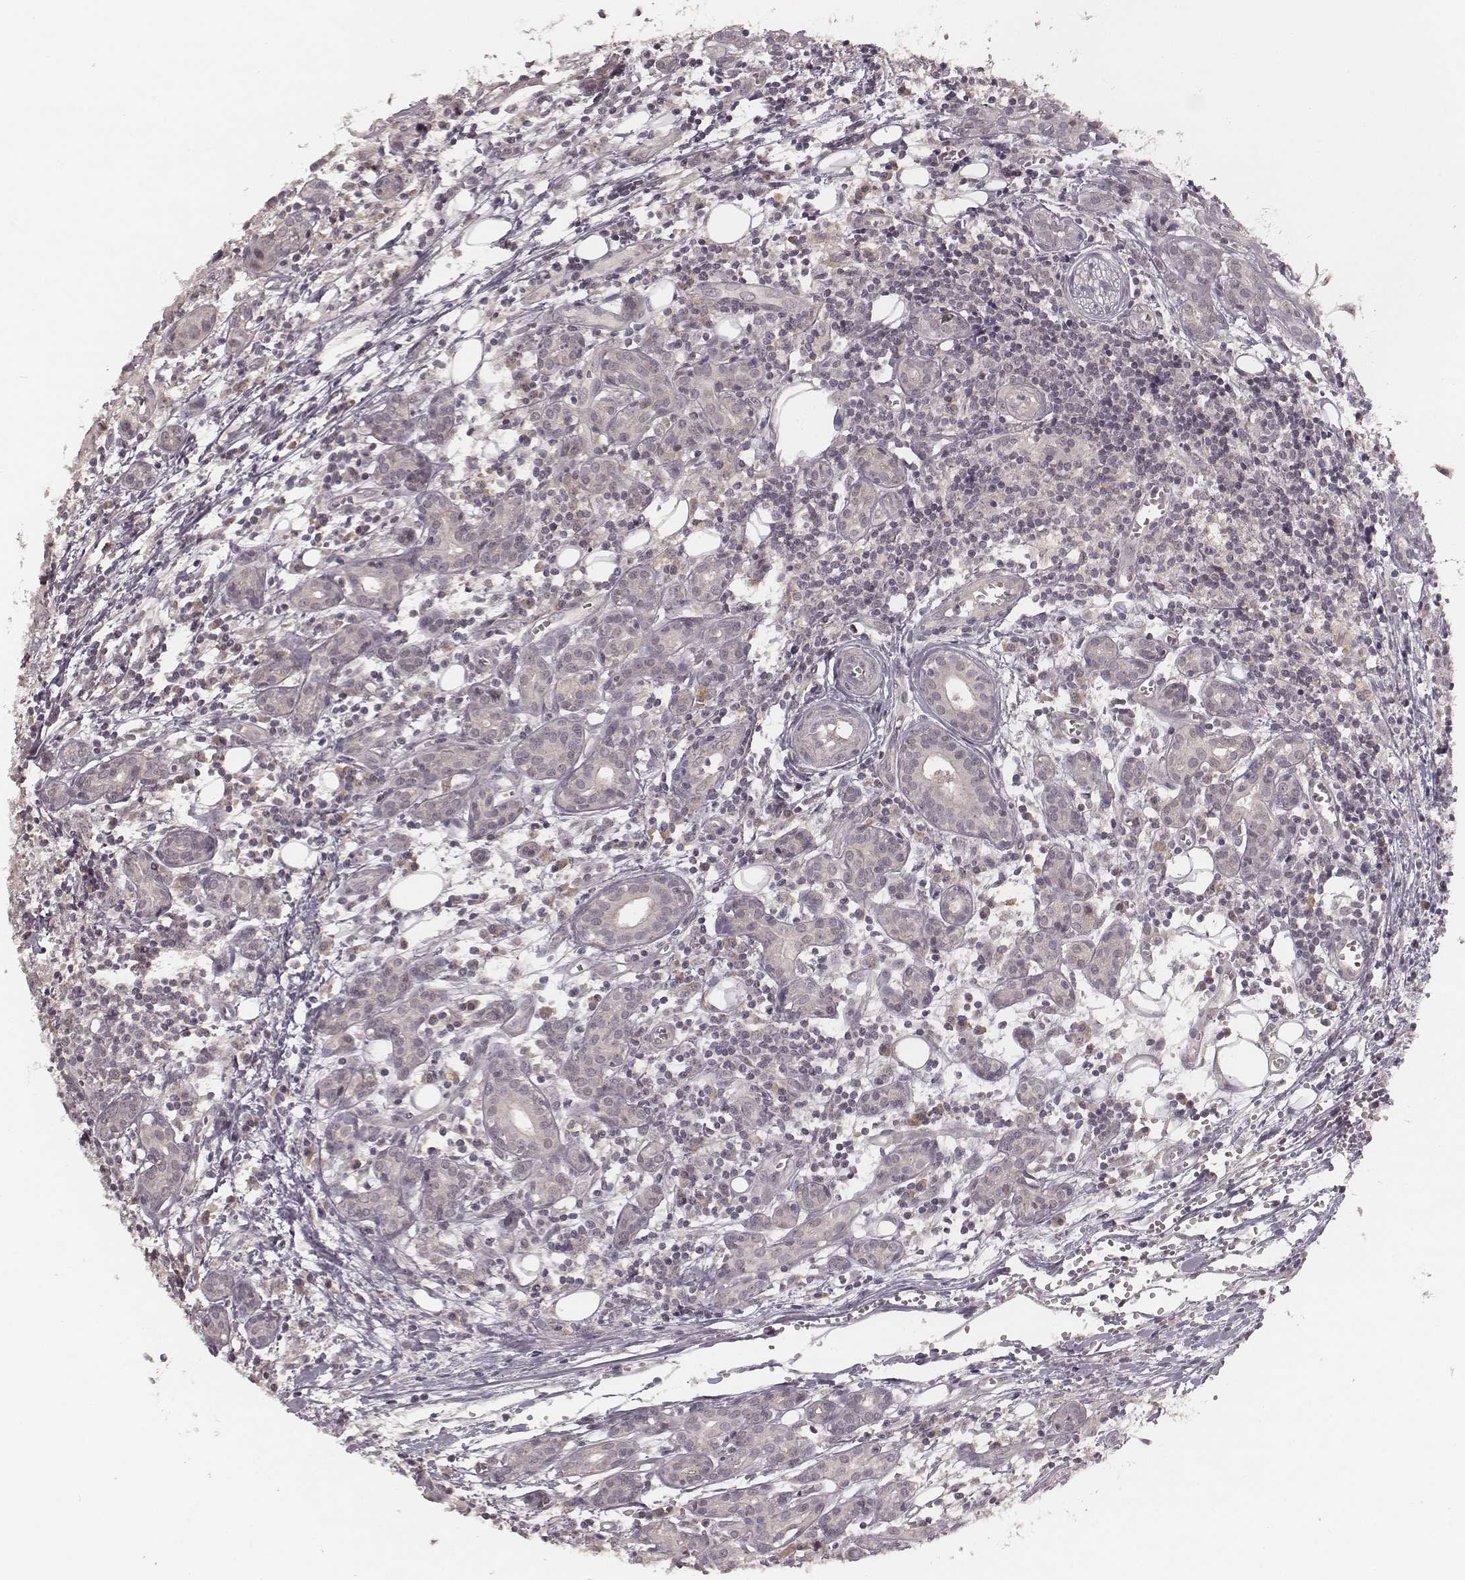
{"staining": {"intensity": "negative", "quantity": "none", "location": "none"}, "tissue": "head and neck cancer", "cell_type": "Tumor cells", "image_type": "cancer", "snomed": [{"axis": "morphology", "description": "Adenocarcinoma, NOS"}, {"axis": "topography", "description": "Head-Neck"}], "caption": "DAB (3,3'-diaminobenzidine) immunohistochemical staining of head and neck adenocarcinoma shows no significant staining in tumor cells.", "gene": "LY6K", "patient": {"sex": "male", "age": 76}}